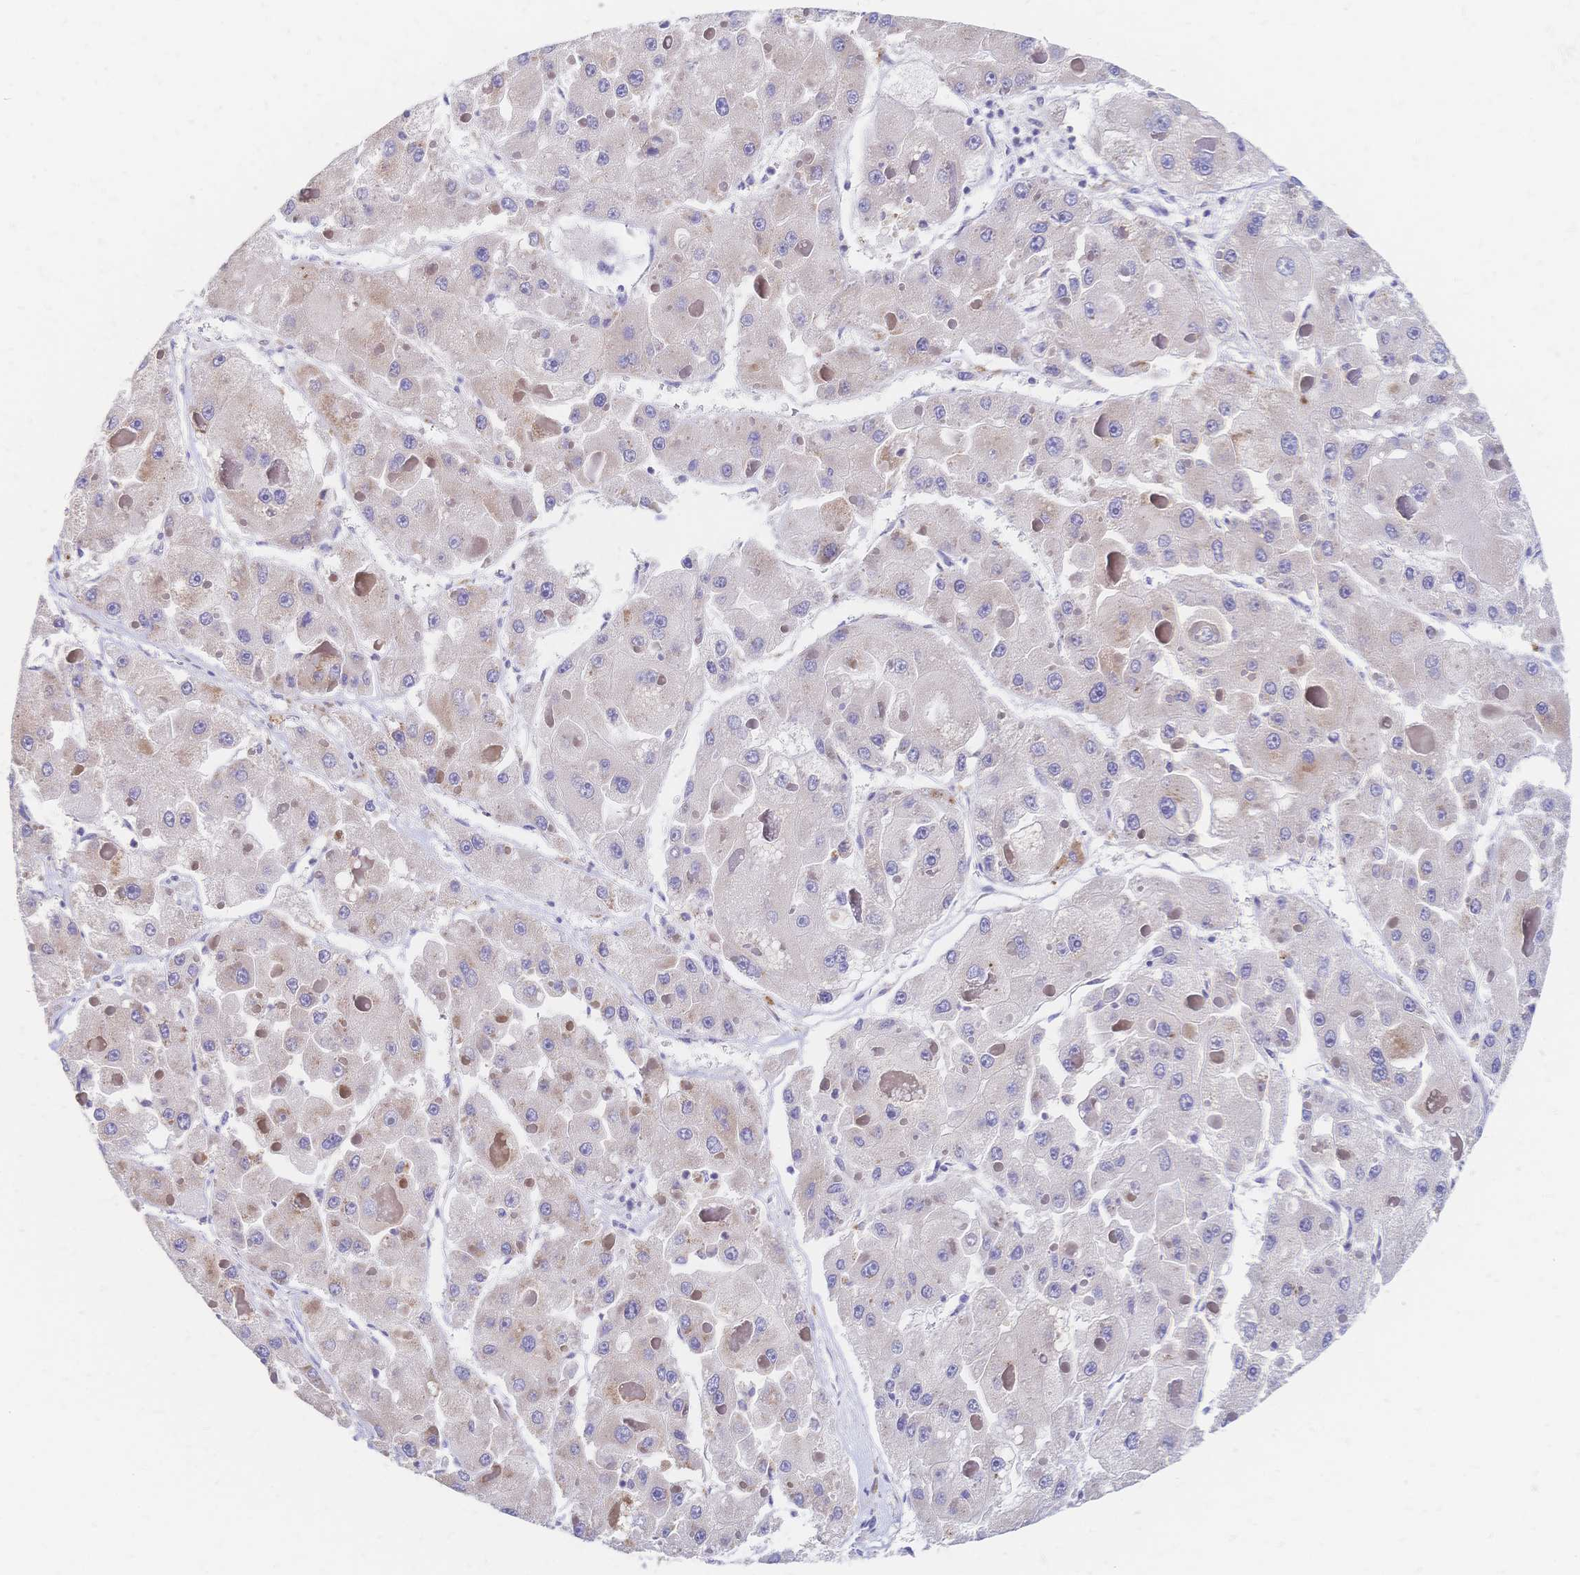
{"staining": {"intensity": "weak", "quantity": "<25%", "location": "cytoplasmic/membranous"}, "tissue": "liver cancer", "cell_type": "Tumor cells", "image_type": "cancer", "snomed": [{"axis": "morphology", "description": "Carcinoma, Hepatocellular, NOS"}, {"axis": "topography", "description": "Liver"}], "caption": "IHC image of neoplastic tissue: human liver cancer (hepatocellular carcinoma) stained with DAB (3,3'-diaminobenzidine) exhibits no significant protein expression in tumor cells. Nuclei are stained in blue.", "gene": "VWC2L", "patient": {"sex": "female", "age": 73}}